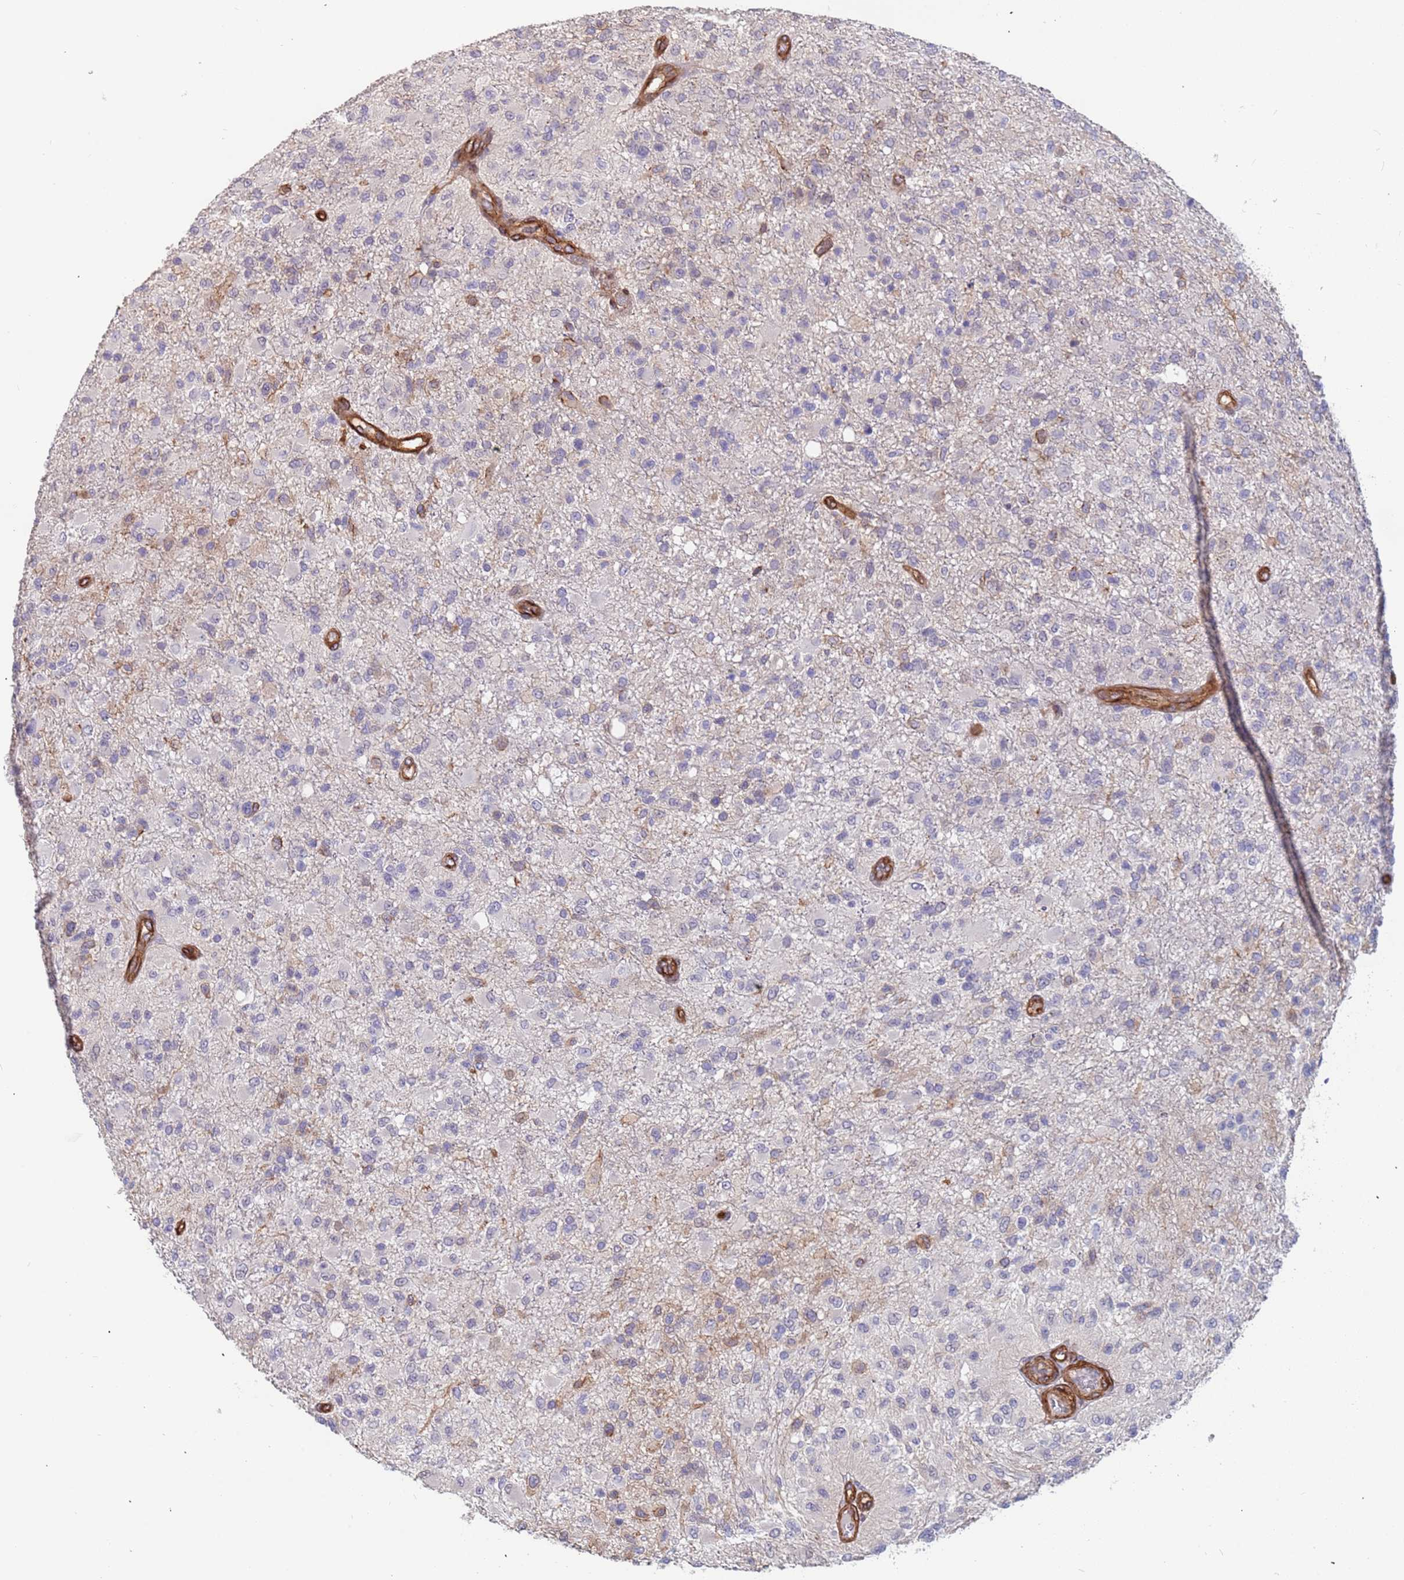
{"staining": {"intensity": "negative", "quantity": "none", "location": "none"}, "tissue": "glioma", "cell_type": "Tumor cells", "image_type": "cancer", "snomed": [{"axis": "morphology", "description": "Glioma, malignant, High grade"}, {"axis": "topography", "description": "Brain"}], "caption": "The photomicrograph shows no significant positivity in tumor cells of glioma.", "gene": "EHD2", "patient": {"sex": "female", "age": 74}}